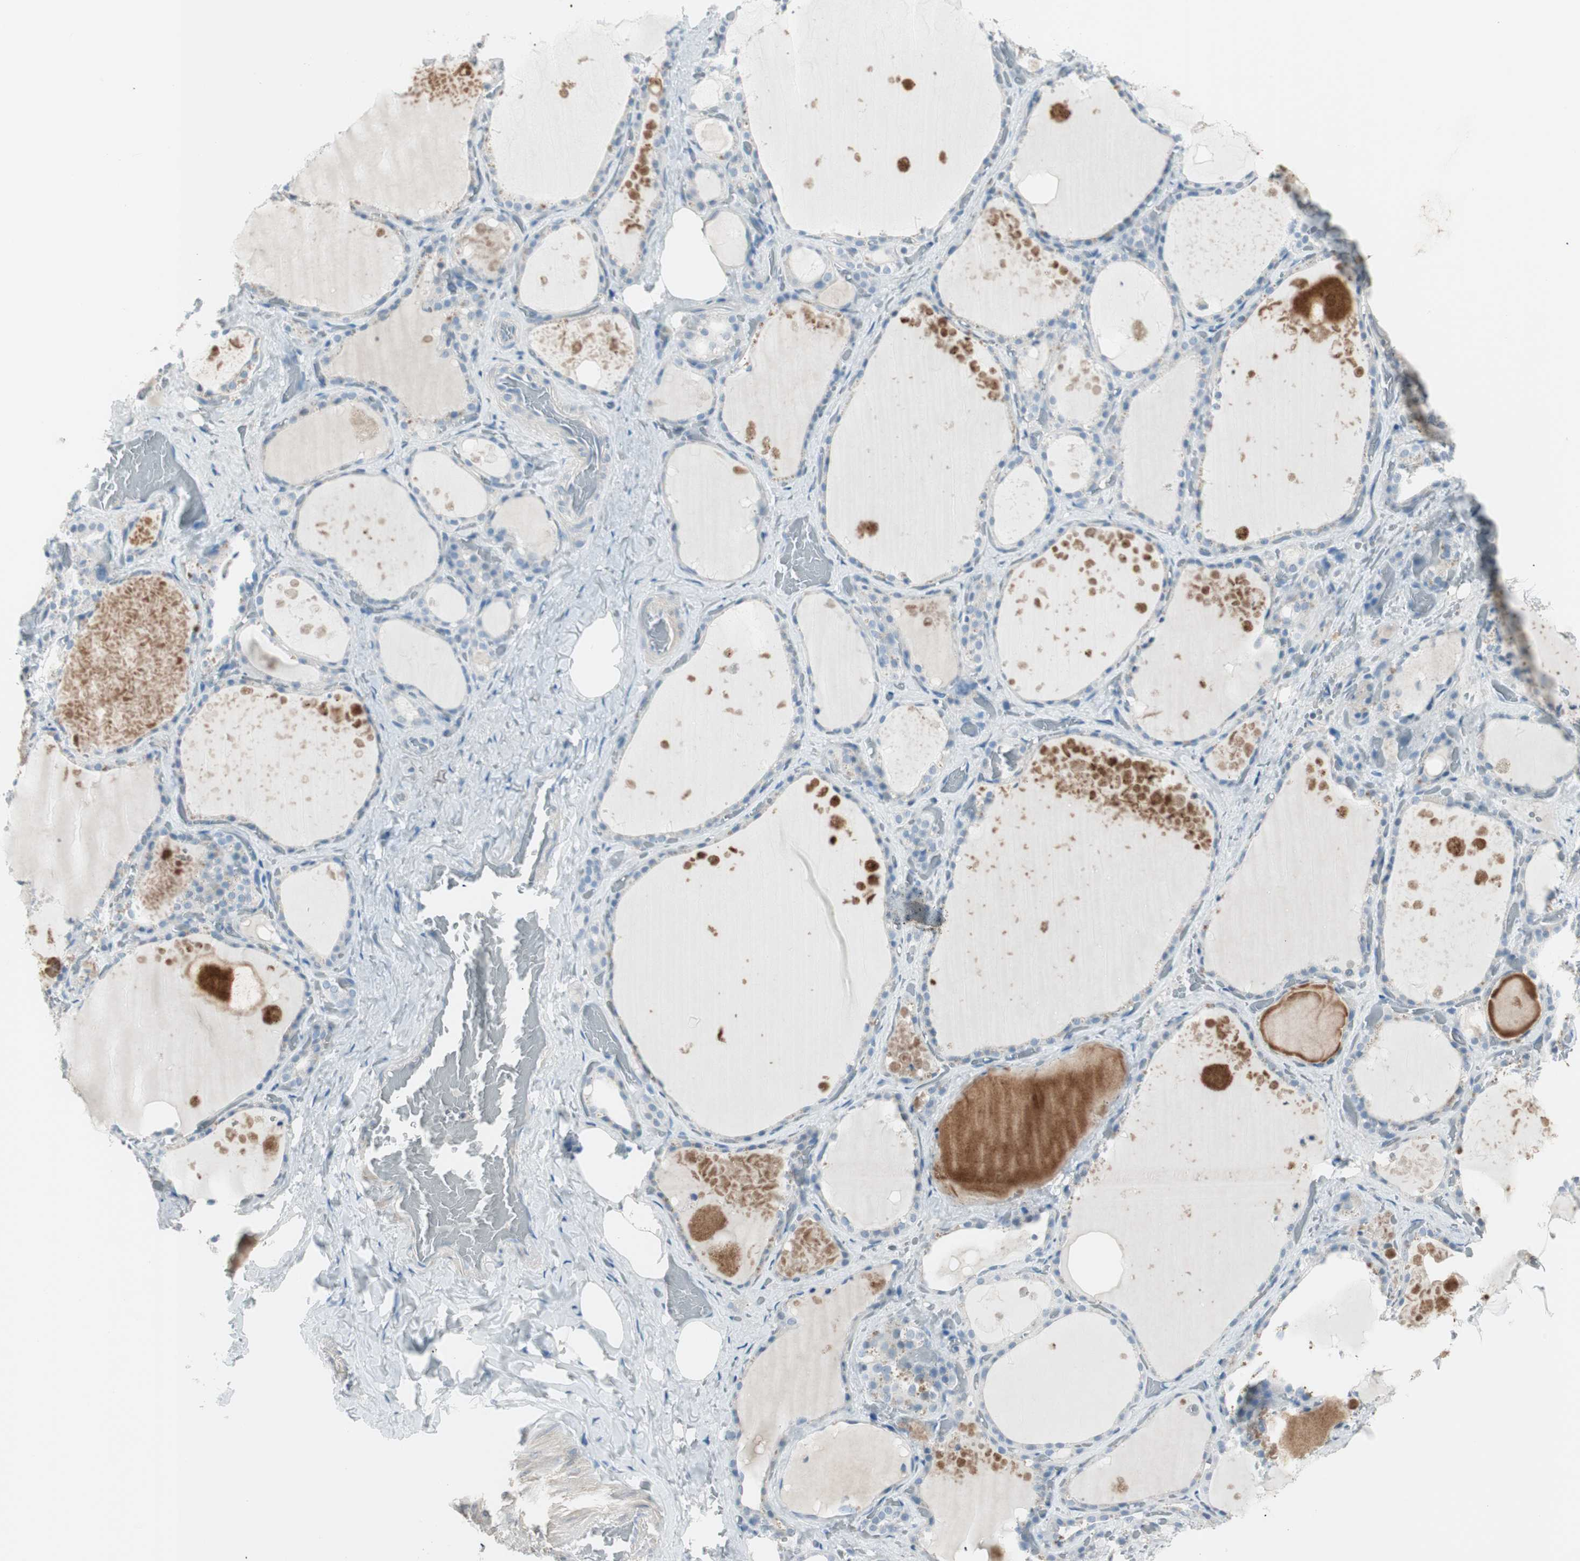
{"staining": {"intensity": "negative", "quantity": "none", "location": "none"}, "tissue": "thyroid gland", "cell_type": "Glandular cells", "image_type": "normal", "snomed": [{"axis": "morphology", "description": "Normal tissue, NOS"}, {"axis": "topography", "description": "Thyroid gland"}], "caption": "High magnification brightfield microscopy of benign thyroid gland stained with DAB (3,3'-diaminobenzidine) (brown) and counterstained with hematoxylin (blue): glandular cells show no significant expression. The staining was performed using DAB (3,3'-diaminobenzidine) to visualize the protein expression in brown, while the nuclei were stained in blue with hematoxylin (Magnification: 20x).", "gene": "ITLN2", "patient": {"sex": "male", "age": 61}}